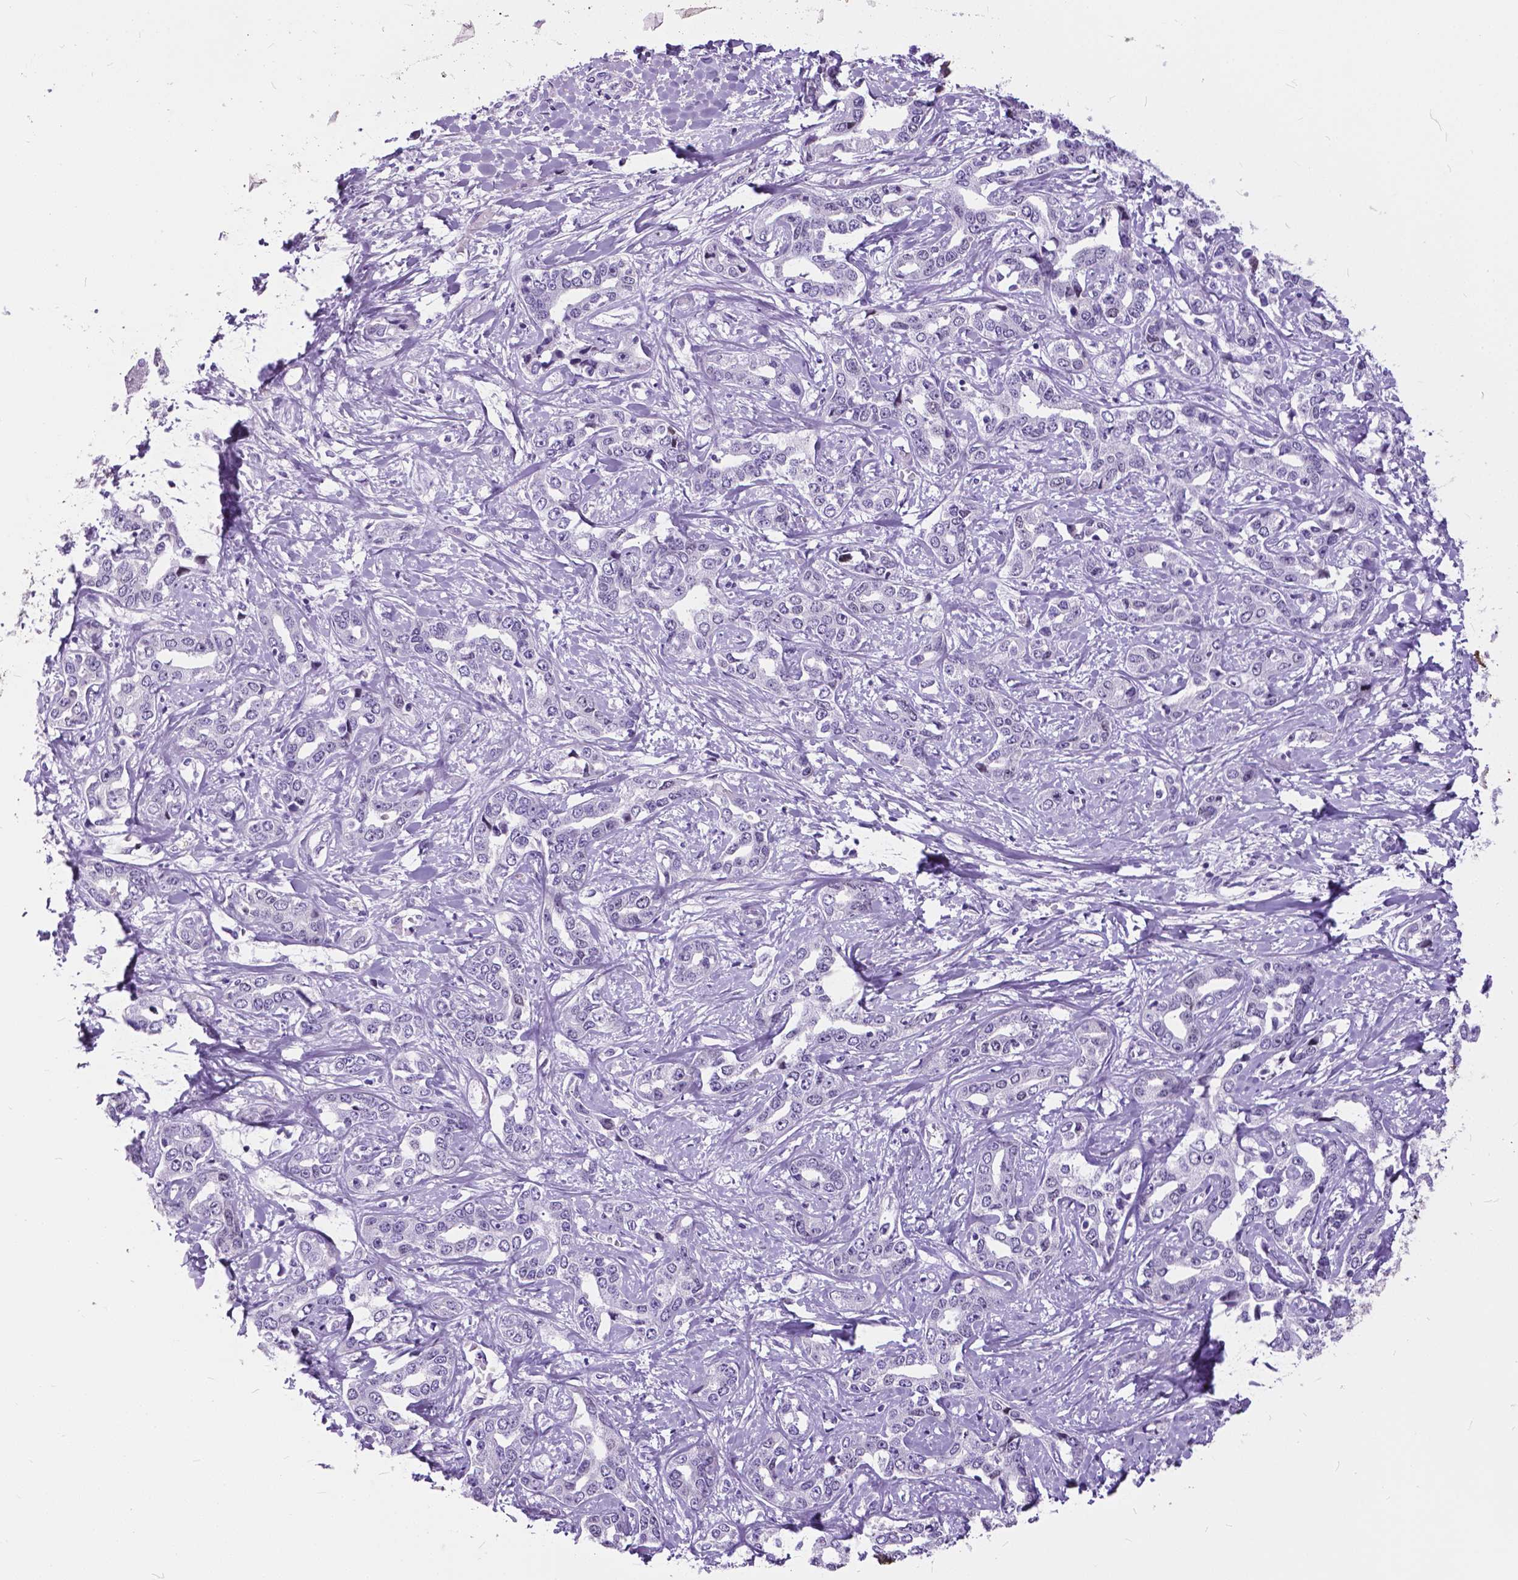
{"staining": {"intensity": "negative", "quantity": "none", "location": "none"}, "tissue": "liver cancer", "cell_type": "Tumor cells", "image_type": "cancer", "snomed": [{"axis": "morphology", "description": "Cholangiocarcinoma"}, {"axis": "topography", "description": "Liver"}], "caption": "This is an immunohistochemistry image of cholangiocarcinoma (liver). There is no positivity in tumor cells.", "gene": "BSND", "patient": {"sex": "male", "age": 59}}